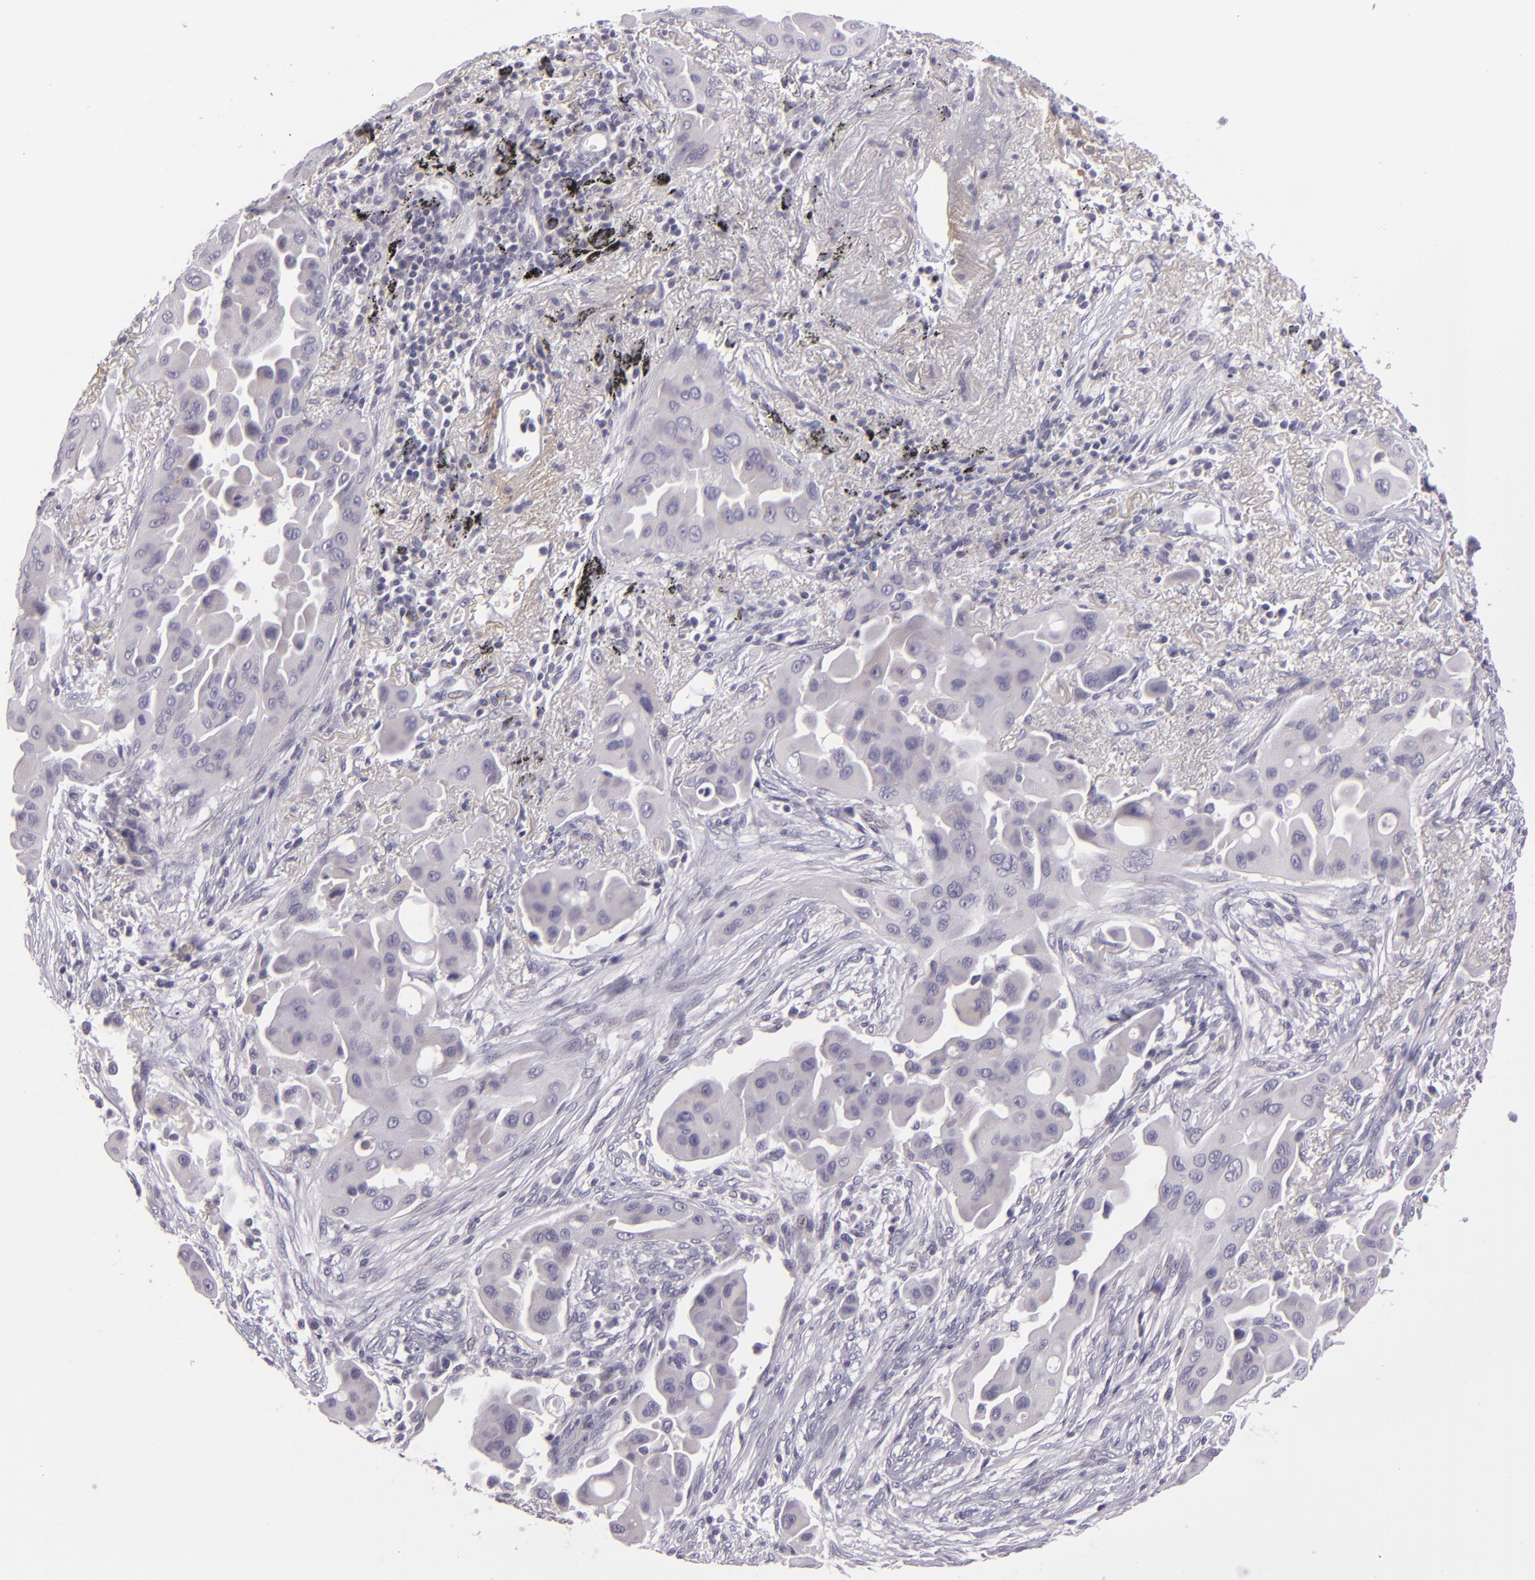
{"staining": {"intensity": "weak", "quantity": "<25%", "location": "cytoplasmic/membranous"}, "tissue": "lung cancer", "cell_type": "Tumor cells", "image_type": "cancer", "snomed": [{"axis": "morphology", "description": "Adenocarcinoma, NOS"}, {"axis": "topography", "description": "Lung"}], "caption": "DAB (3,3'-diaminobenzidine) immunohistochemical staining of lung cancer (adenocarcinoma) displays no significant expression in tumor cells.", "gene": "EGFL6", "patient": {"sex": "male", "age": 68}}